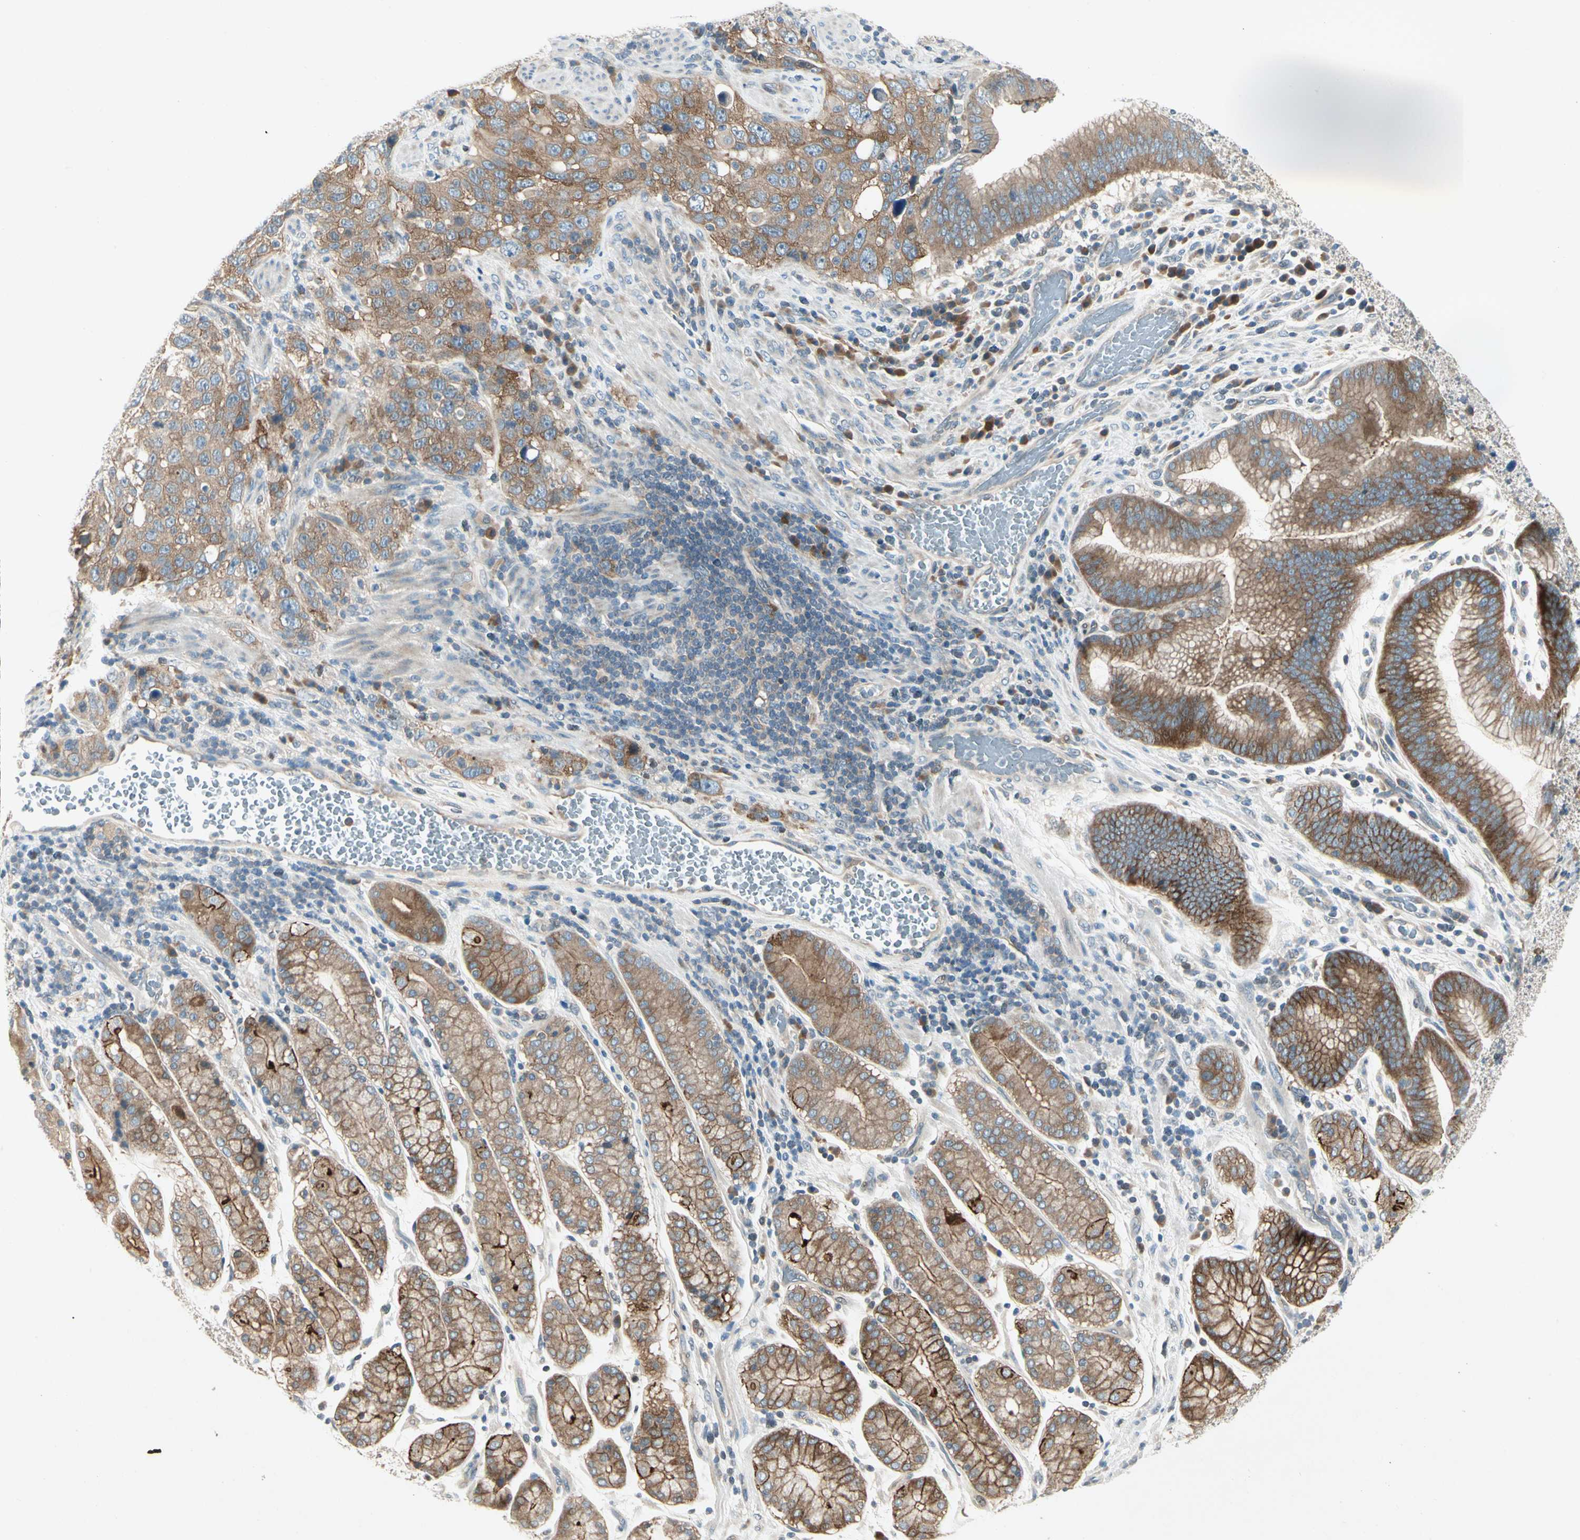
{"staining": {"intensity": "moderate", "quantity": ">75%", "location": "cytoplasmic/membranous"}, "tissue": "stomach cancer", "cell_type": "Tumor cells", "image_type": "cancer", "snomed": [{"axis": "morphology", "description": "Normal tissue, NOS"}, {"axis": "morphology", "description": "Adenocarcinoma, NOS"}, {"axis": "topography", "description": "Stomach"}], "caption": "Brown immunohistochemical staining in human stomach cancer (adenocarcinoma) shows moderate cytoplasmic/membranous expression in about >75% of tumor cells.", "gene": "IL1R1", "patient": {"sex": "male", "age": 48}}